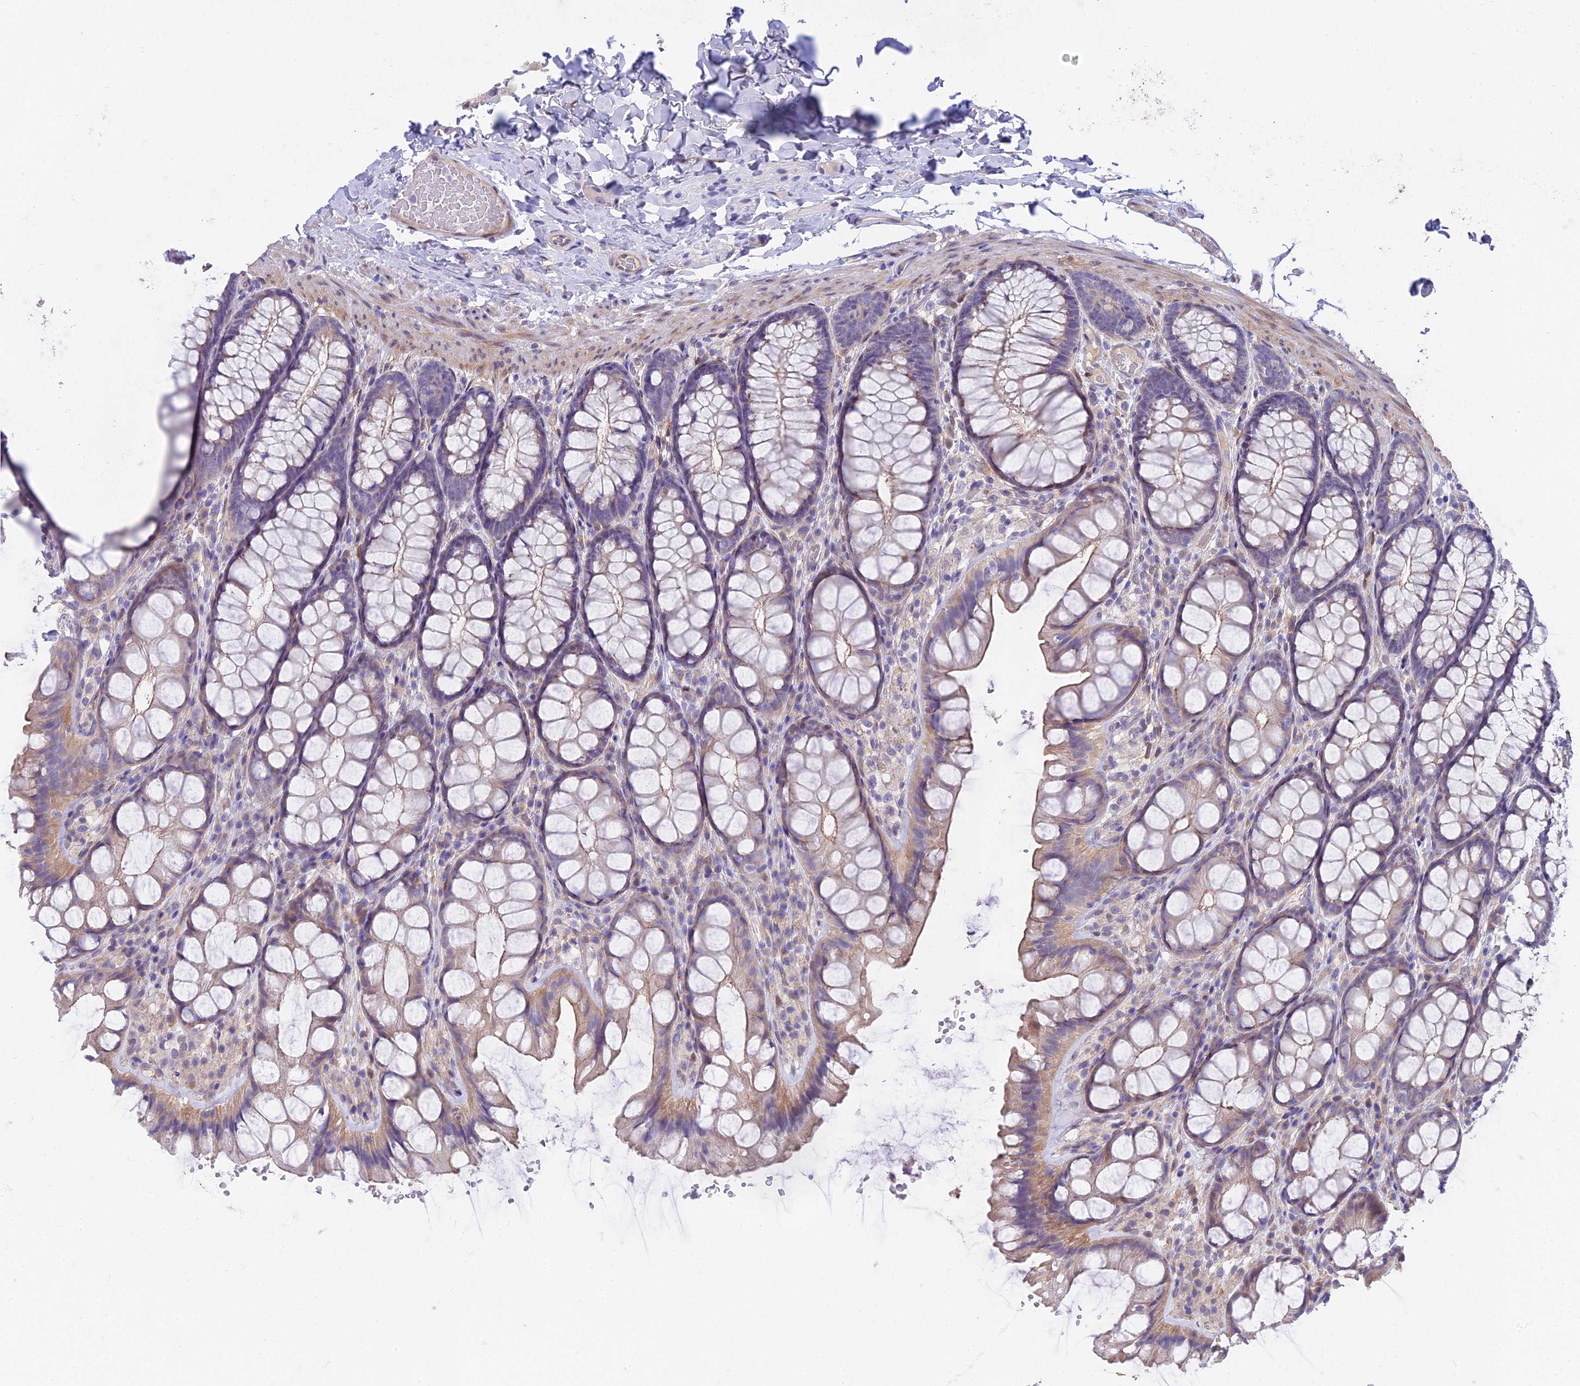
{"staining": {"intensity": "weak", "quantity": ">75%", "location": "cytoplasmic/membranous"}, "tissue": "colon", "cell_type": "Endothelial cells", "image_type": "normal", "snomed": [{"axis": "morphology", "description": "Normal tissue, NOS"}, {"axis": "topography", "description": "Colon"}], "caption": "IHC photomicrograph of normal colon stained for a protein (brown), which demonstrates low levels of weak cytoplasmic/membranous expression in about >75% of endothelial cells.", "gene": "FAM168B", "patient": {"sex": "male", "age": 47}}